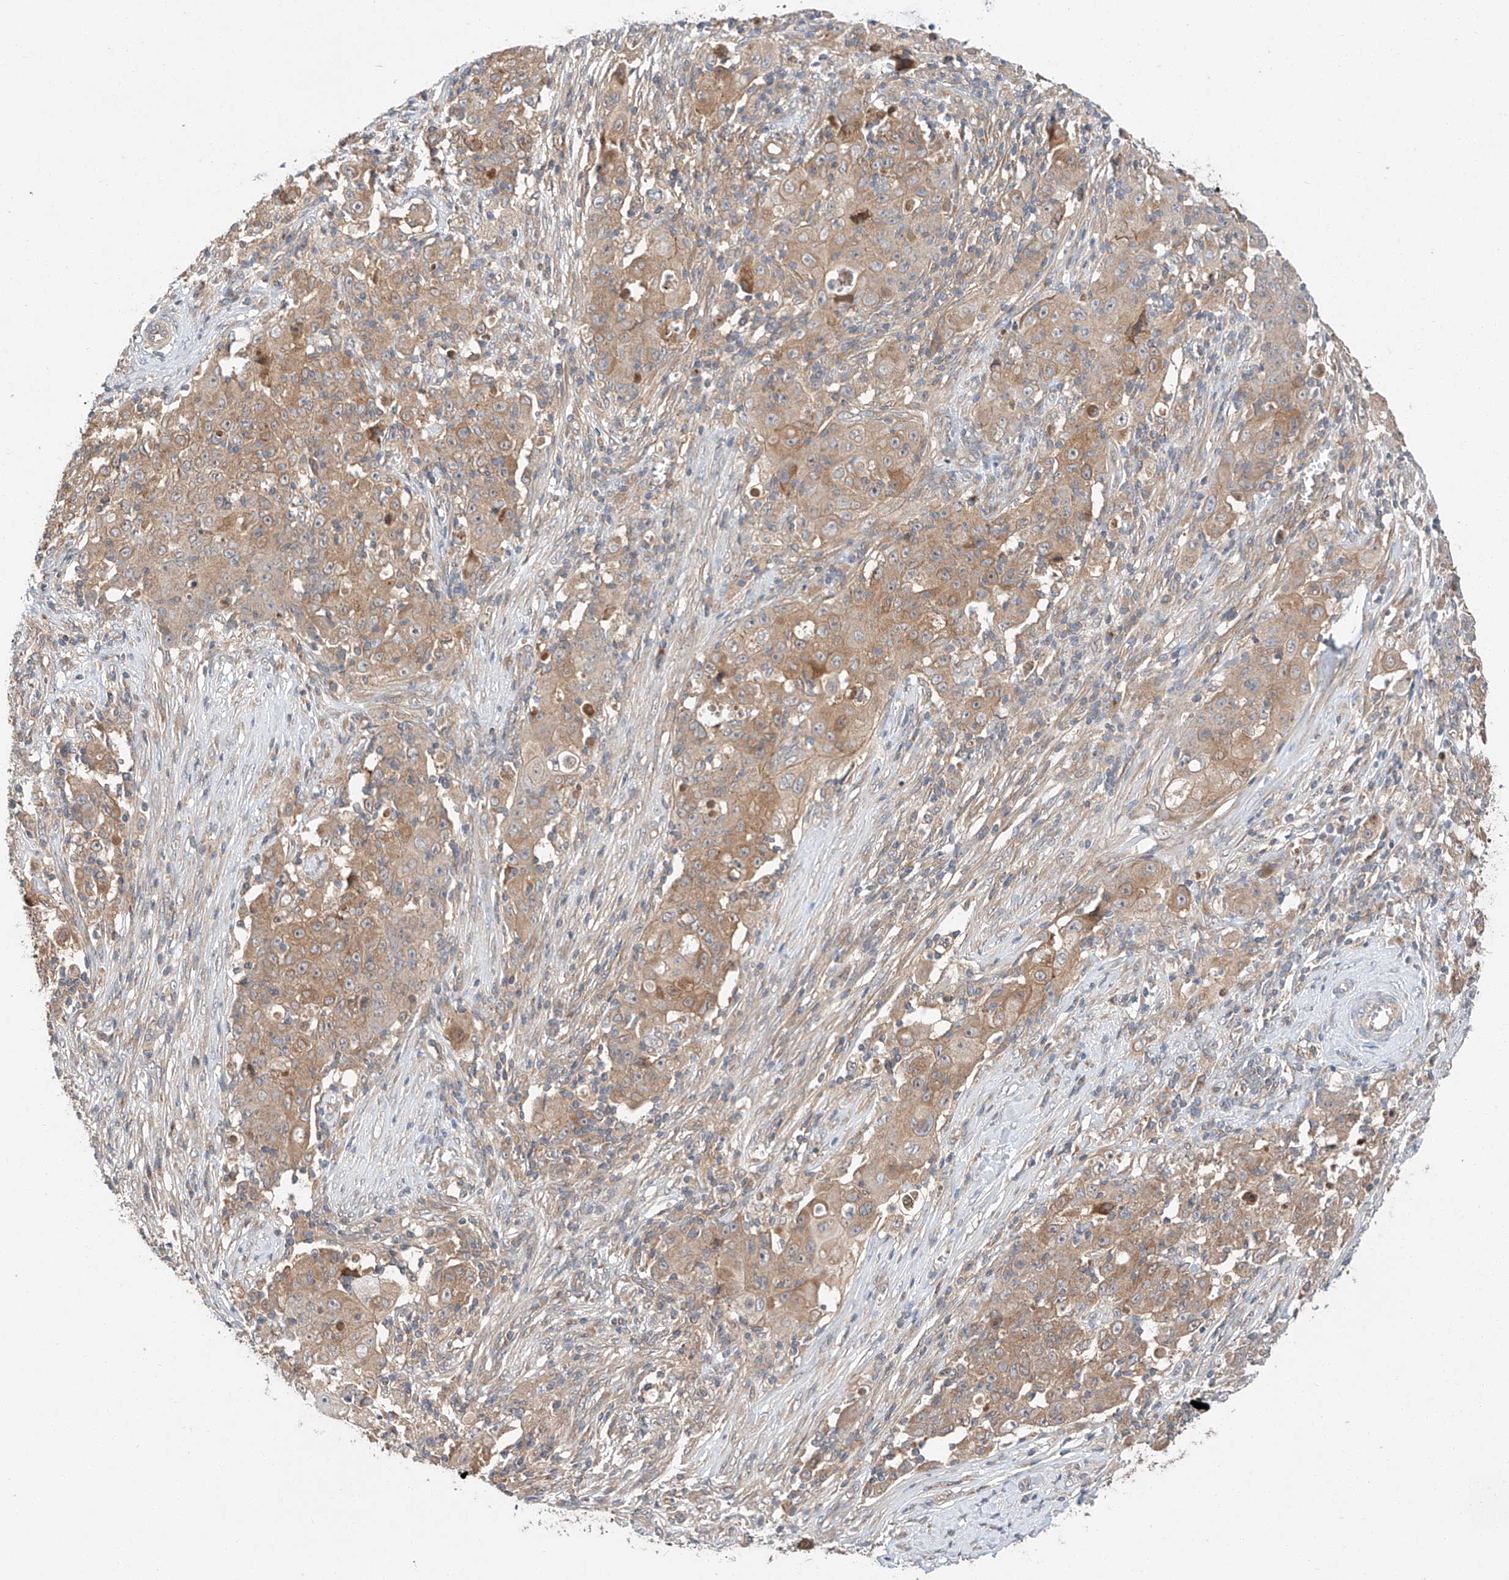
{"staining": {"intensity": "moderate", "quantity": ">75%", "location": "cytoplasmic/membranous"}, "tissue": "ovarian cancer", "cell_type": "Tumor cells", "image_type": "cancer", "snomed": [{"axis": "morphology", "description": "Carcinoma, endometroid"}, {"axis": "topography", "description": "Ovary"}], "caption": "Ovarian cancer was stained to show a protein in brown. There is medium levels of moderate cytoplasmic/membranous staining in approximately >75% of tumor cells.", "gene": "XPNPEP1", "patient": {"sex": "female", "age": 42}}